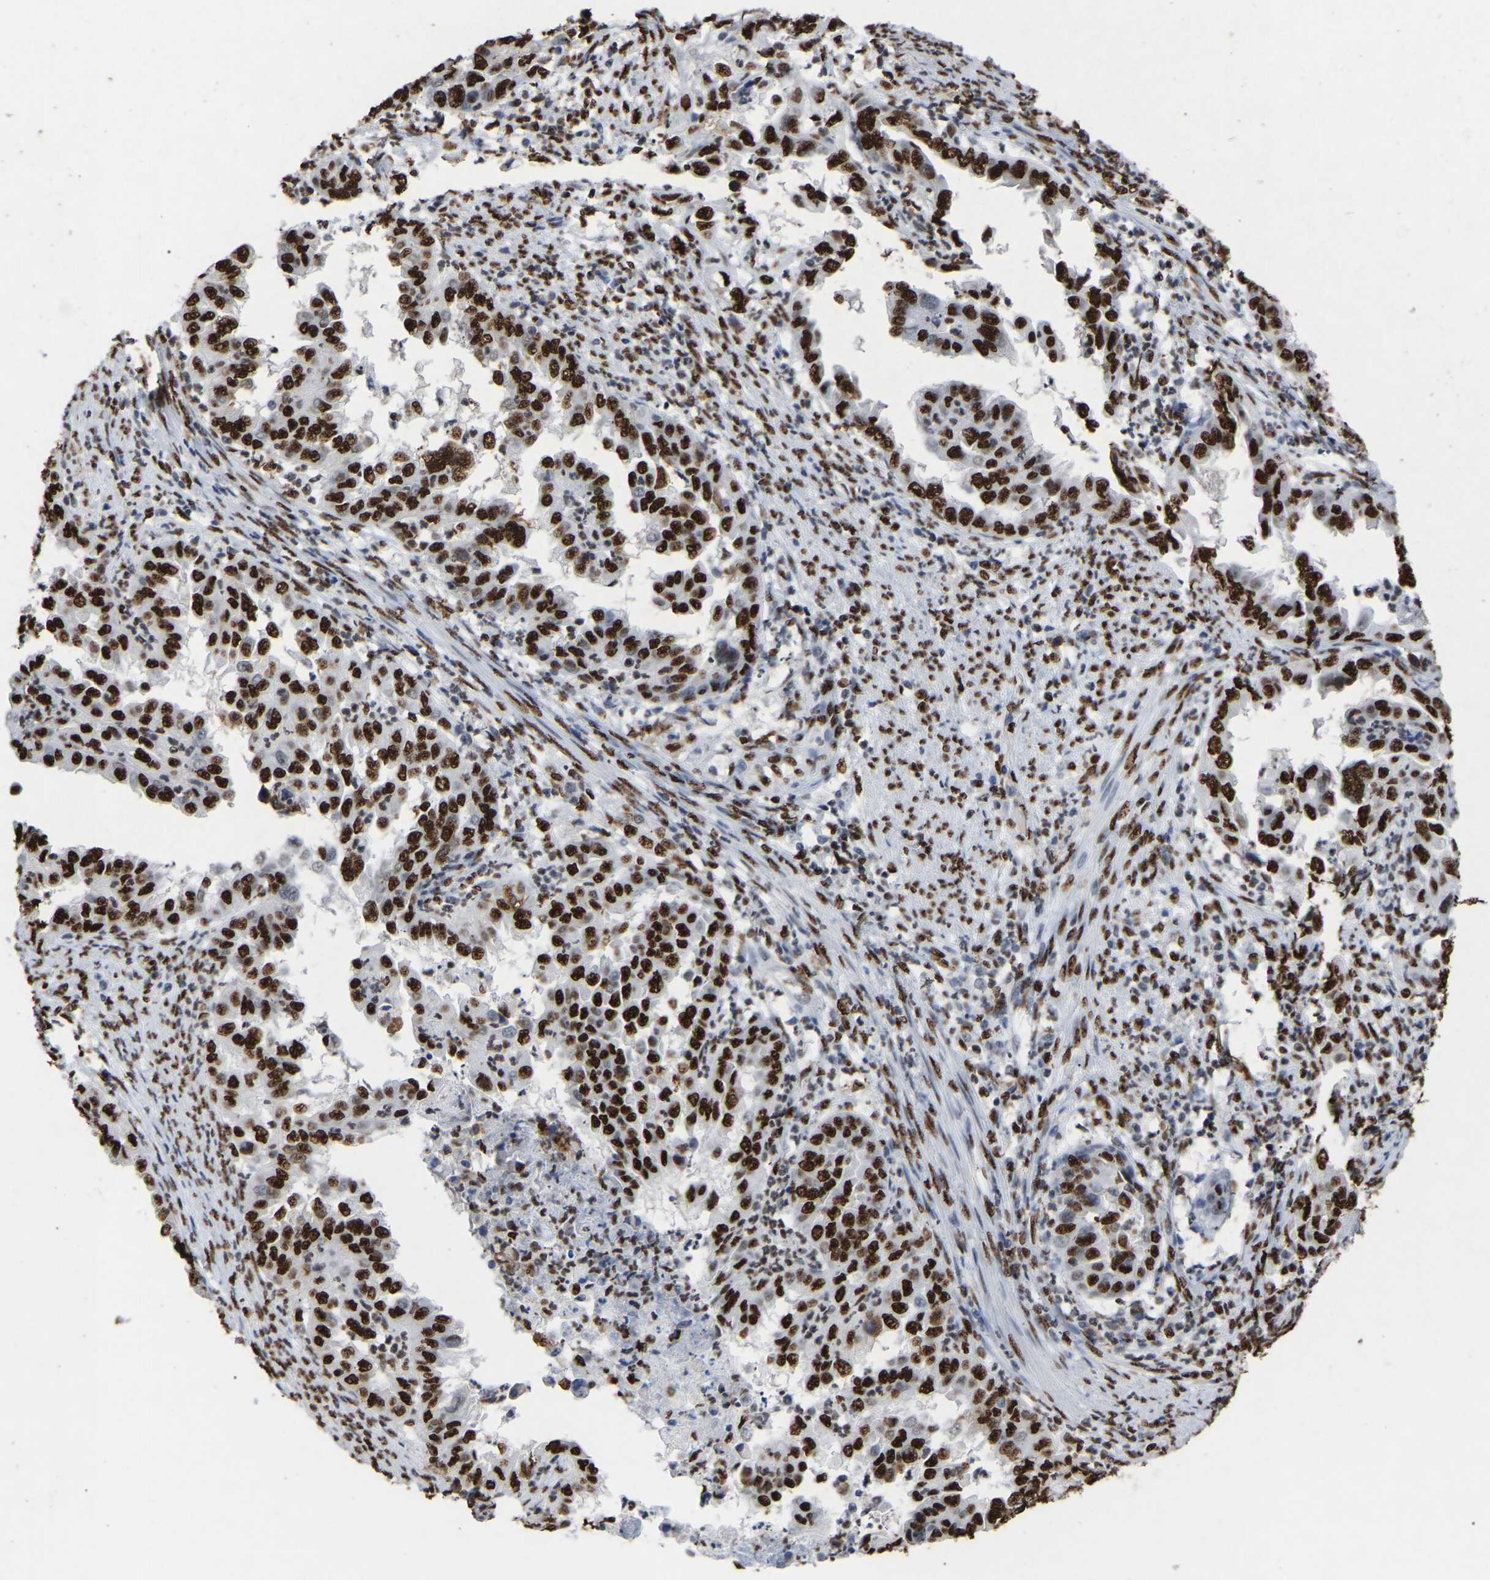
{"staining": {"intensity": "strong", "quantity": ">75%", "location": "nuclear"}, "tissue": "endometrial cancer", "cell_type": "Tumor cells", "image_type": "cancer", "snomed": [{"axis": "morphology", "description": "Adenocarcinoma, NOS"}, {"axis": "topography", "description": "Endometrium"}], "caption": "Tumor cells display high levels of strong nuclear expression in approximately >75% of cells in endometrial cancer (adenocarcinoma). The protein of interest is shown in brown color, while the nuclei are stained blue.", "gene": "RBL2", "patient": {"sex": "female", "age": 85}}